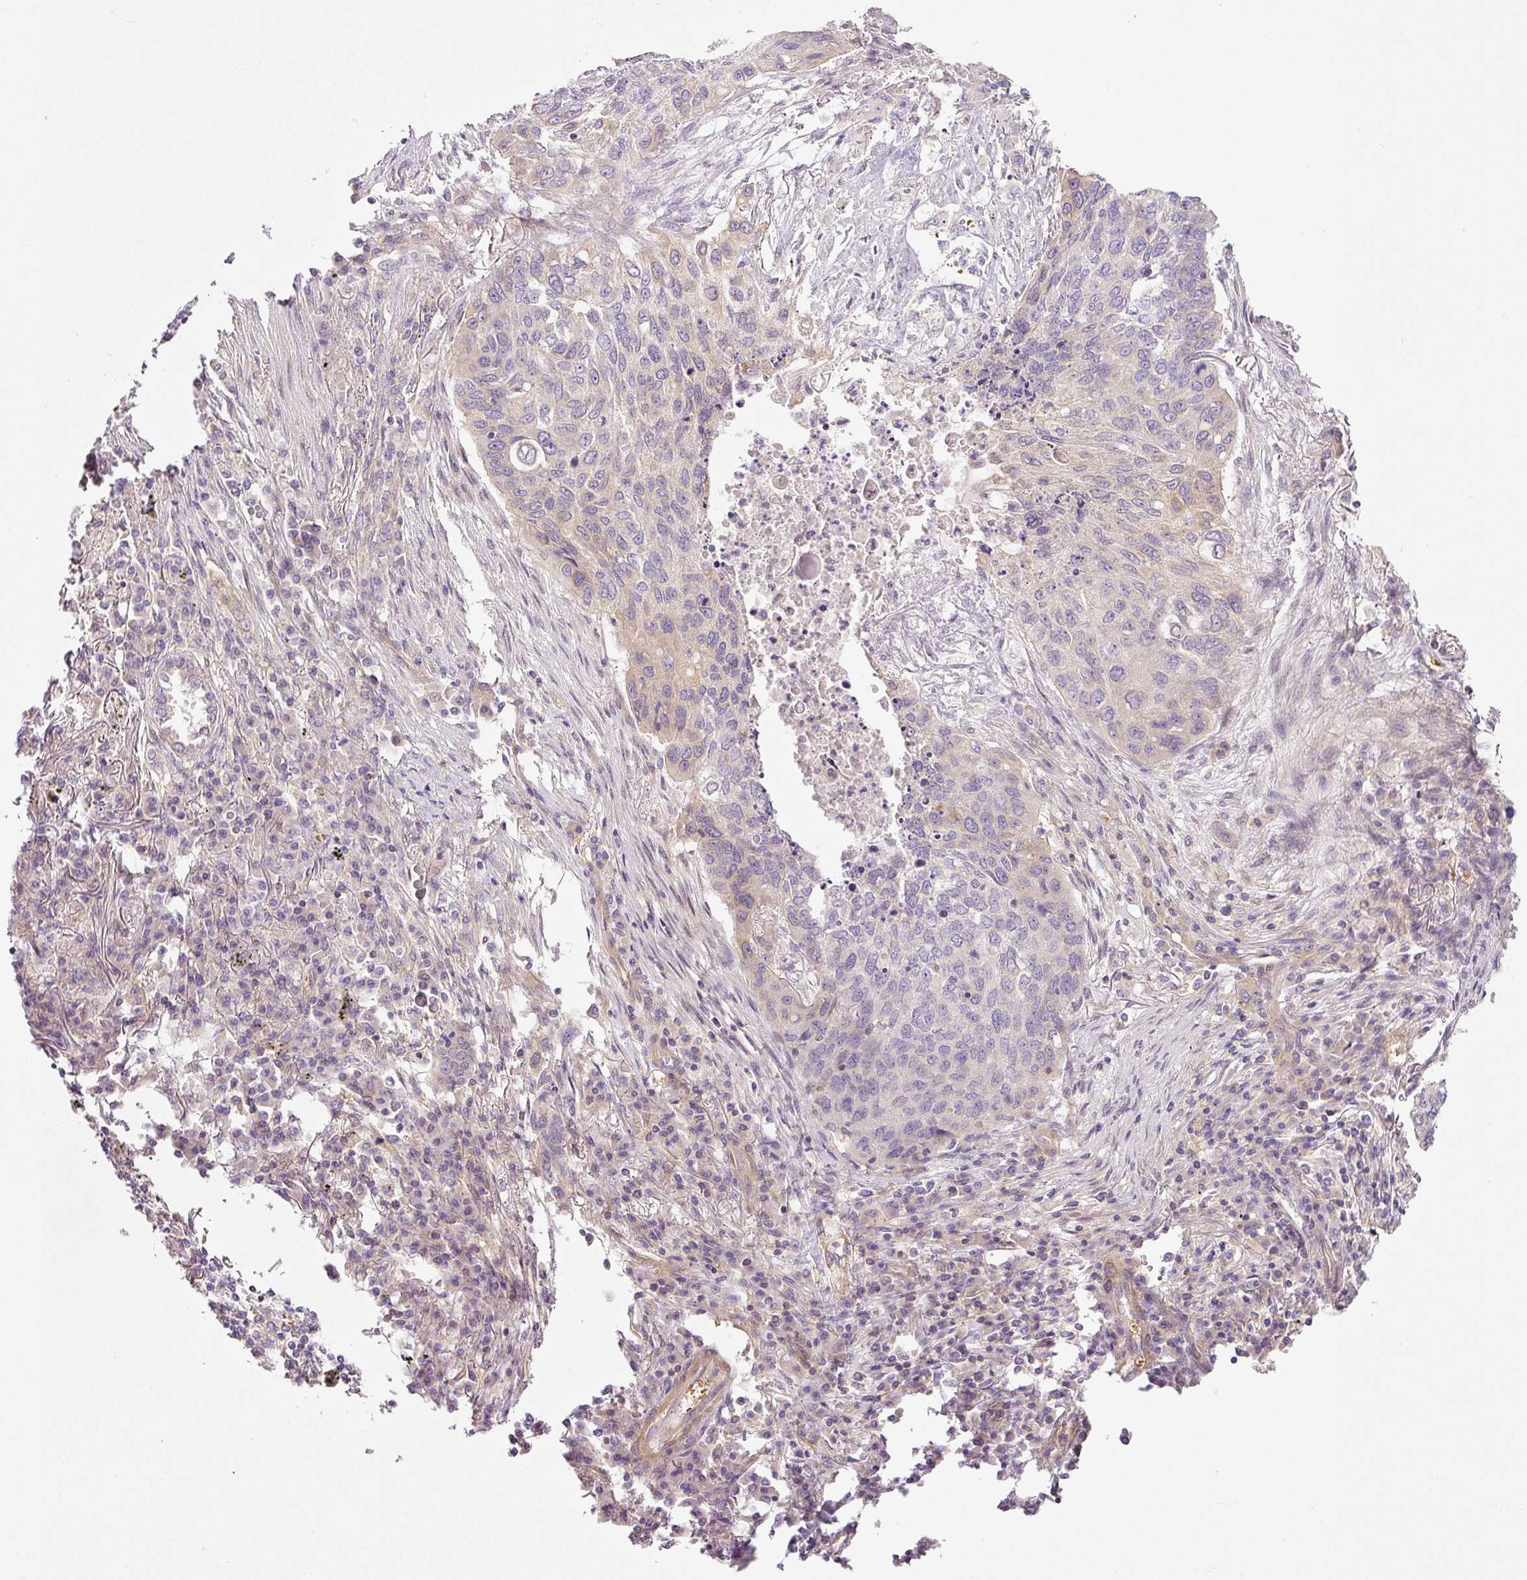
{"staining": {"intensity": "weak", "quantity": "<25%", "location": "cytoplasmic/membranous"}, "tissue": "lung cancer", "cell_type": "Tumor cells", "image_type": "cancer", "snomed": [{"axis": "morphology", "description": "Squamous cell carcinoma, NOS"}, {"axis": "topography", "description": "Lung"}], "caption": "High magnification brightfield microscopy of lung squamous cell carcinoma stained with DAB (3,3'-diaminobenzidine) (brown) and counterstained with hematoxylin (blue): tumor cells show no significant expression.", "gene": "TBC1D2B", "patient": {"sex": "female", "age": 63}}